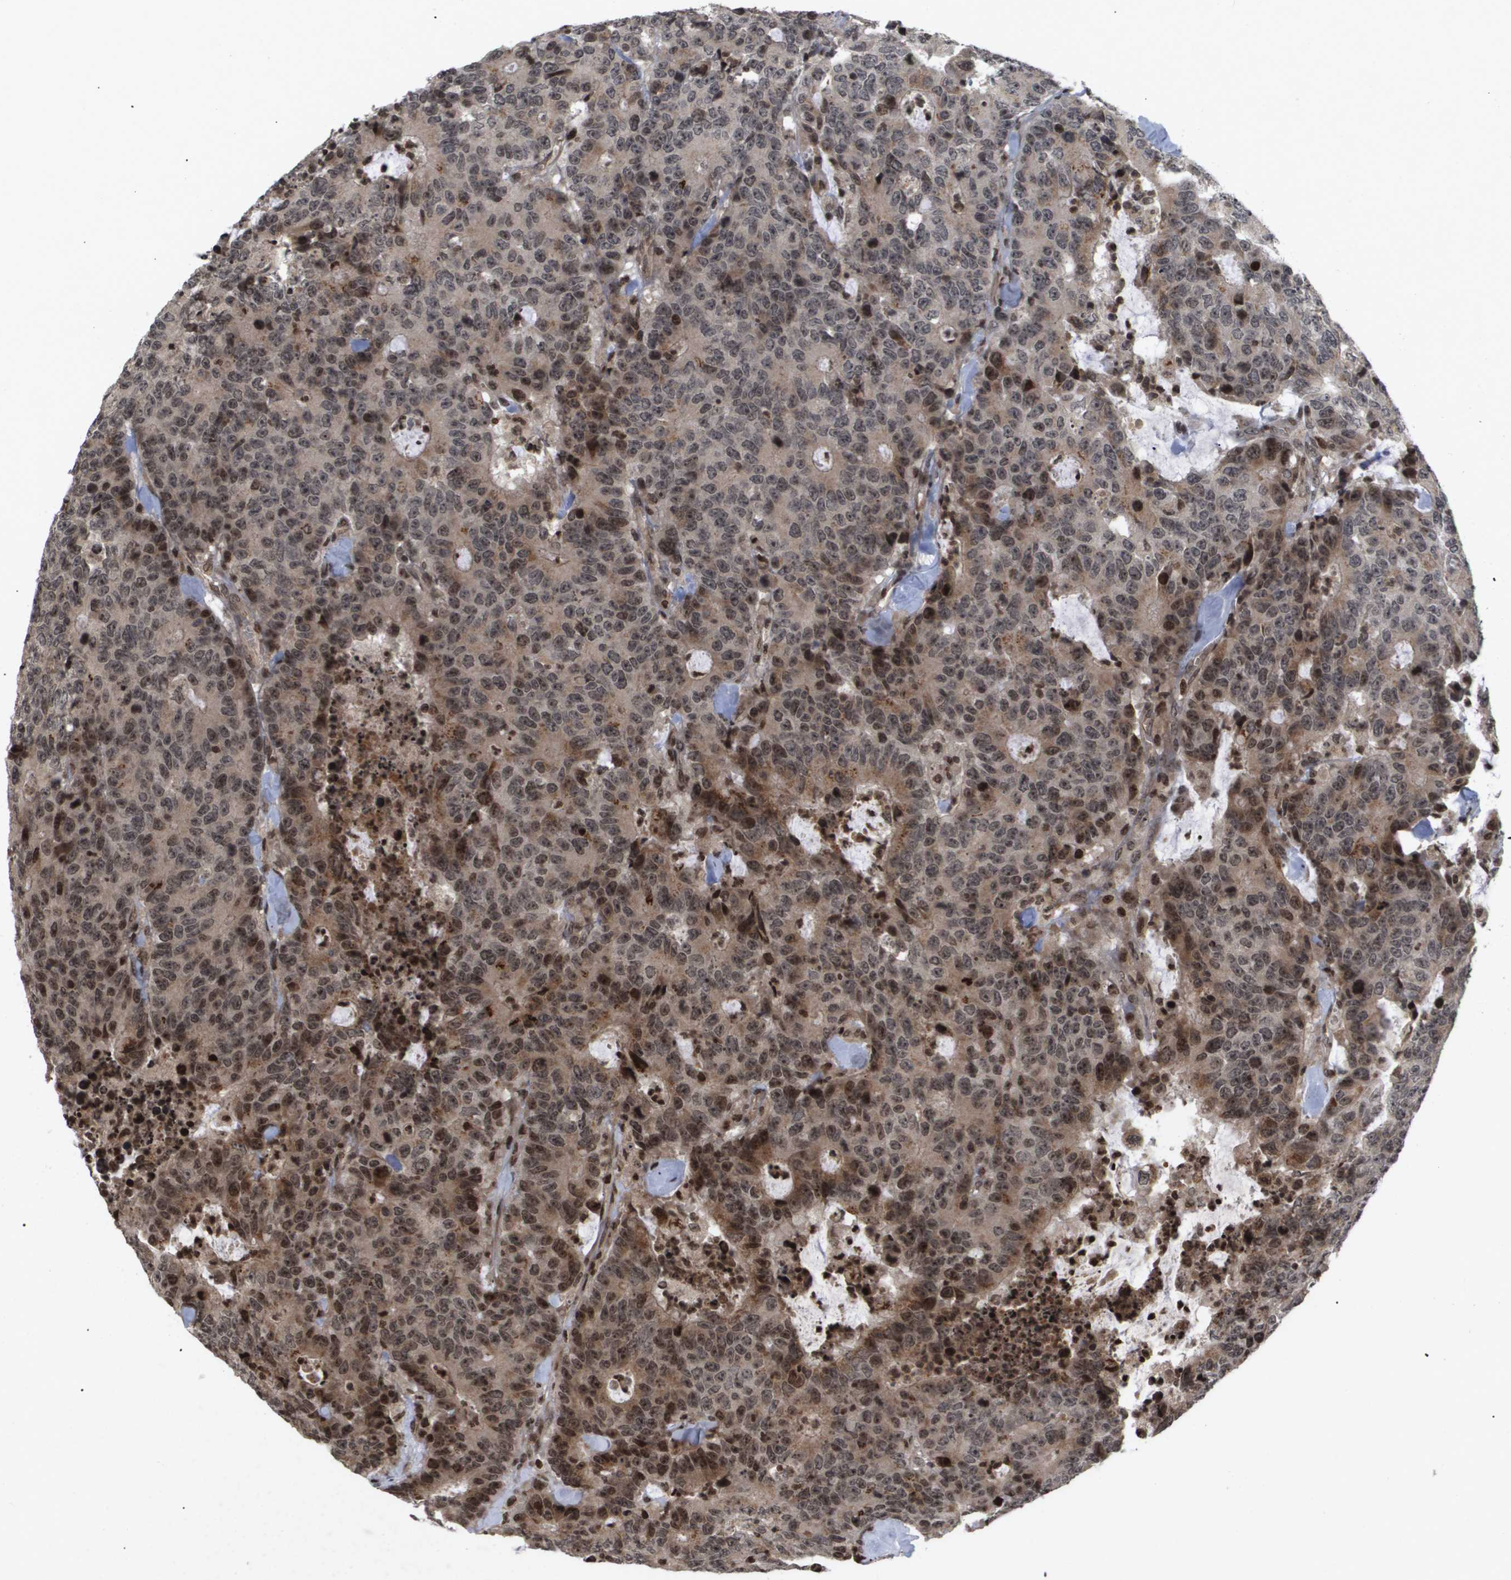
{"staining": {"intensity": "moderate", "quantity": "25%-75%", "location": "cytoplasmic/membranous,nuclear"}, "tissue": "colorectal cancer", "cell_type": "Tumor cells", "image_type": "cancer", "snomed": [{"axis": "morphology", "description": "Adenocarcinoma, NOS"}, {"axis": "topography", "description": "Colon"}], "caption": "Adenocarcinoma (colorectal) stained for a protein displays moderate cytoplasmic/membranous and nuclear positivity in tumor cells.", "gene": "HSPA6", "patient": {"sex": "female", "age": 86}}